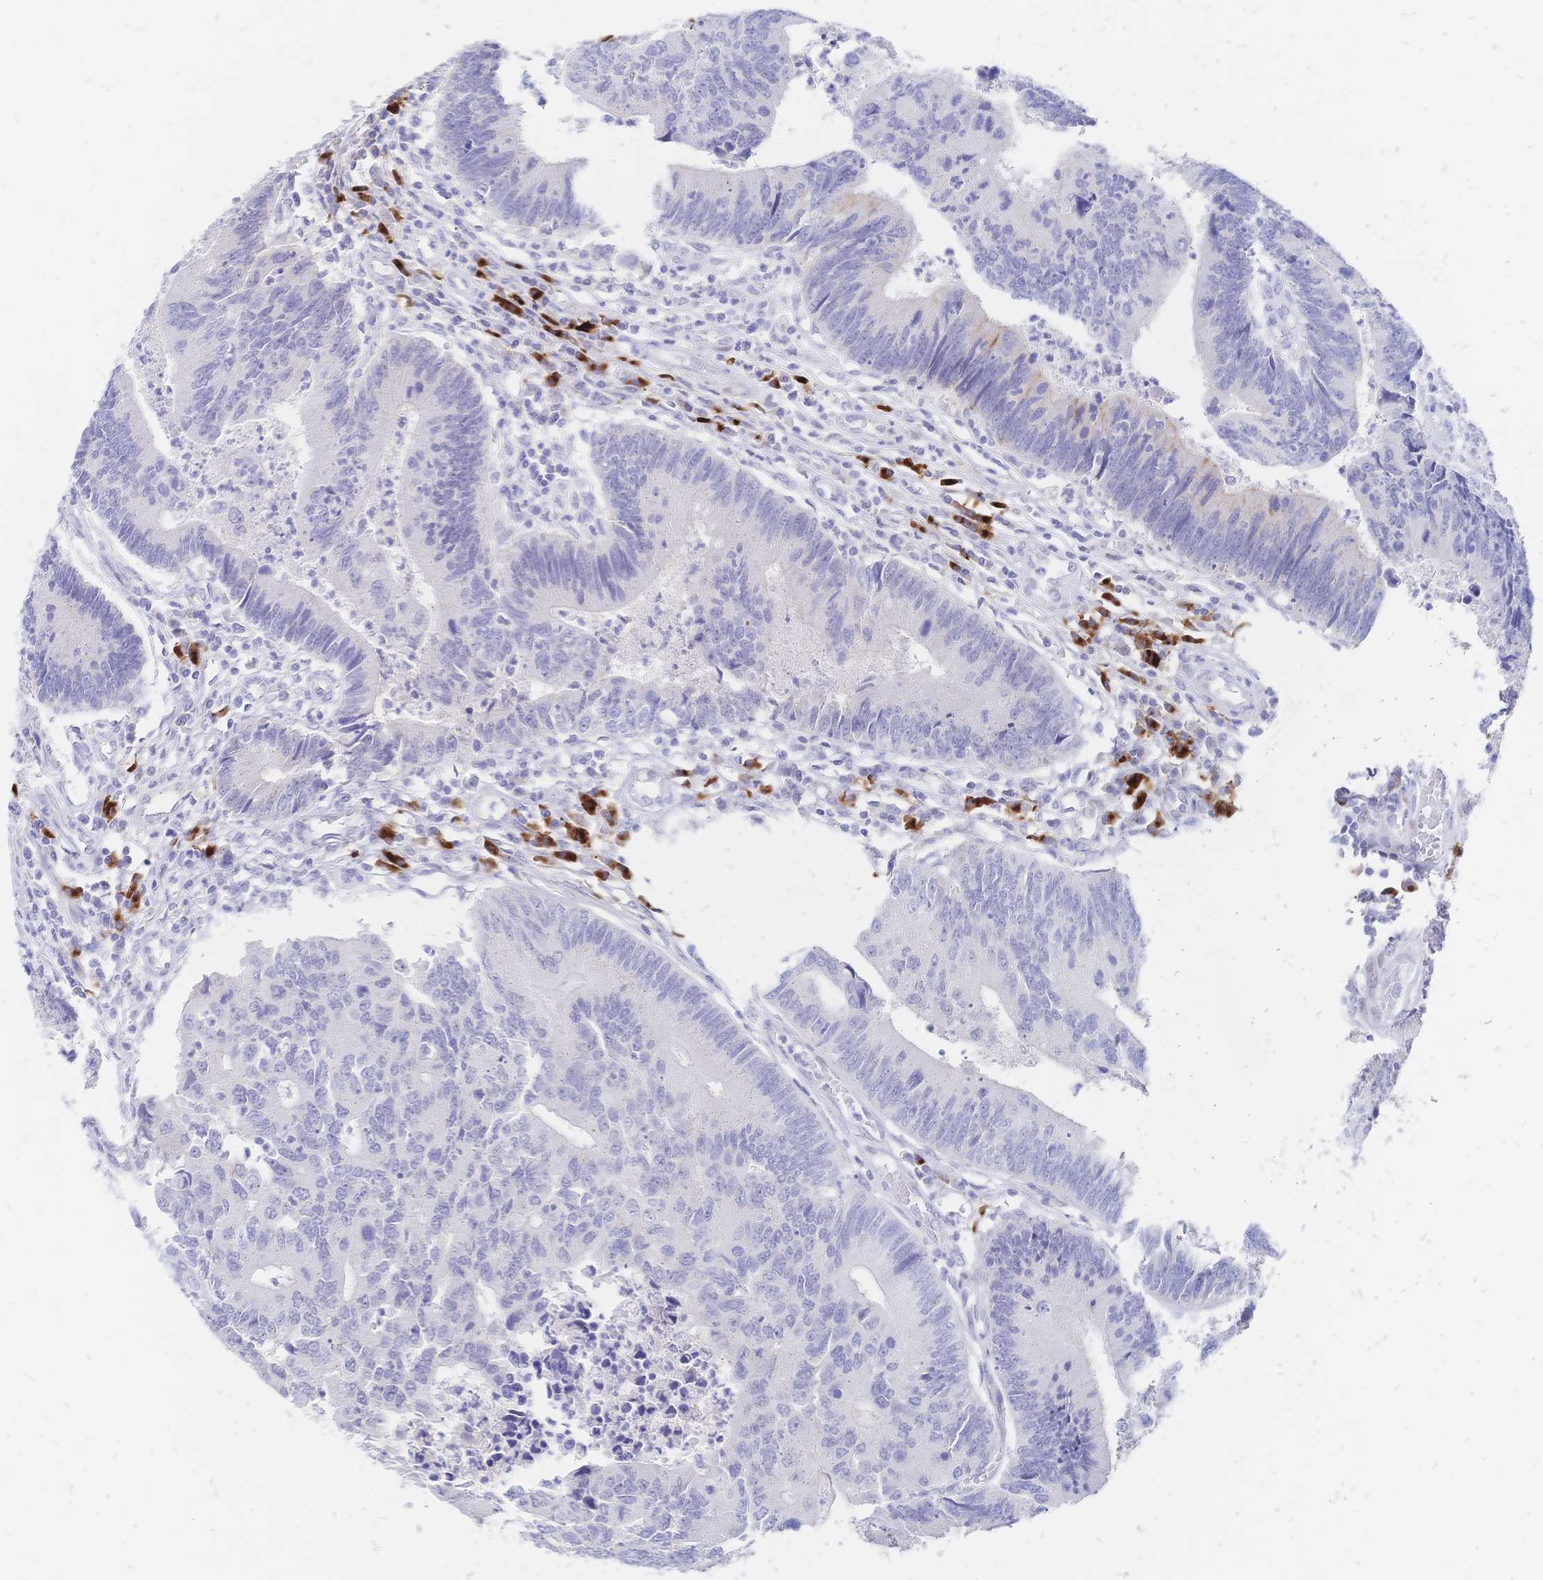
{"staining": {"intensity": "negative", "quantity": "none", "location": "none"}, "tissue": "colorectal cancer", "cell_type": "Tumor cells", "image_type": "cancer", "snomed": [{"axis": "morphology", "description": "Adenocarcinoma, NOS"}, {"axis": "topography", "description": "Colon"}], "caption": "The IHC histopathology image has no significant positivity in tumor cells of colorectal adenocarcinoma tissue.", "gene": "PSORS1C2", "patient": {"sex": "female", "age": 67}}